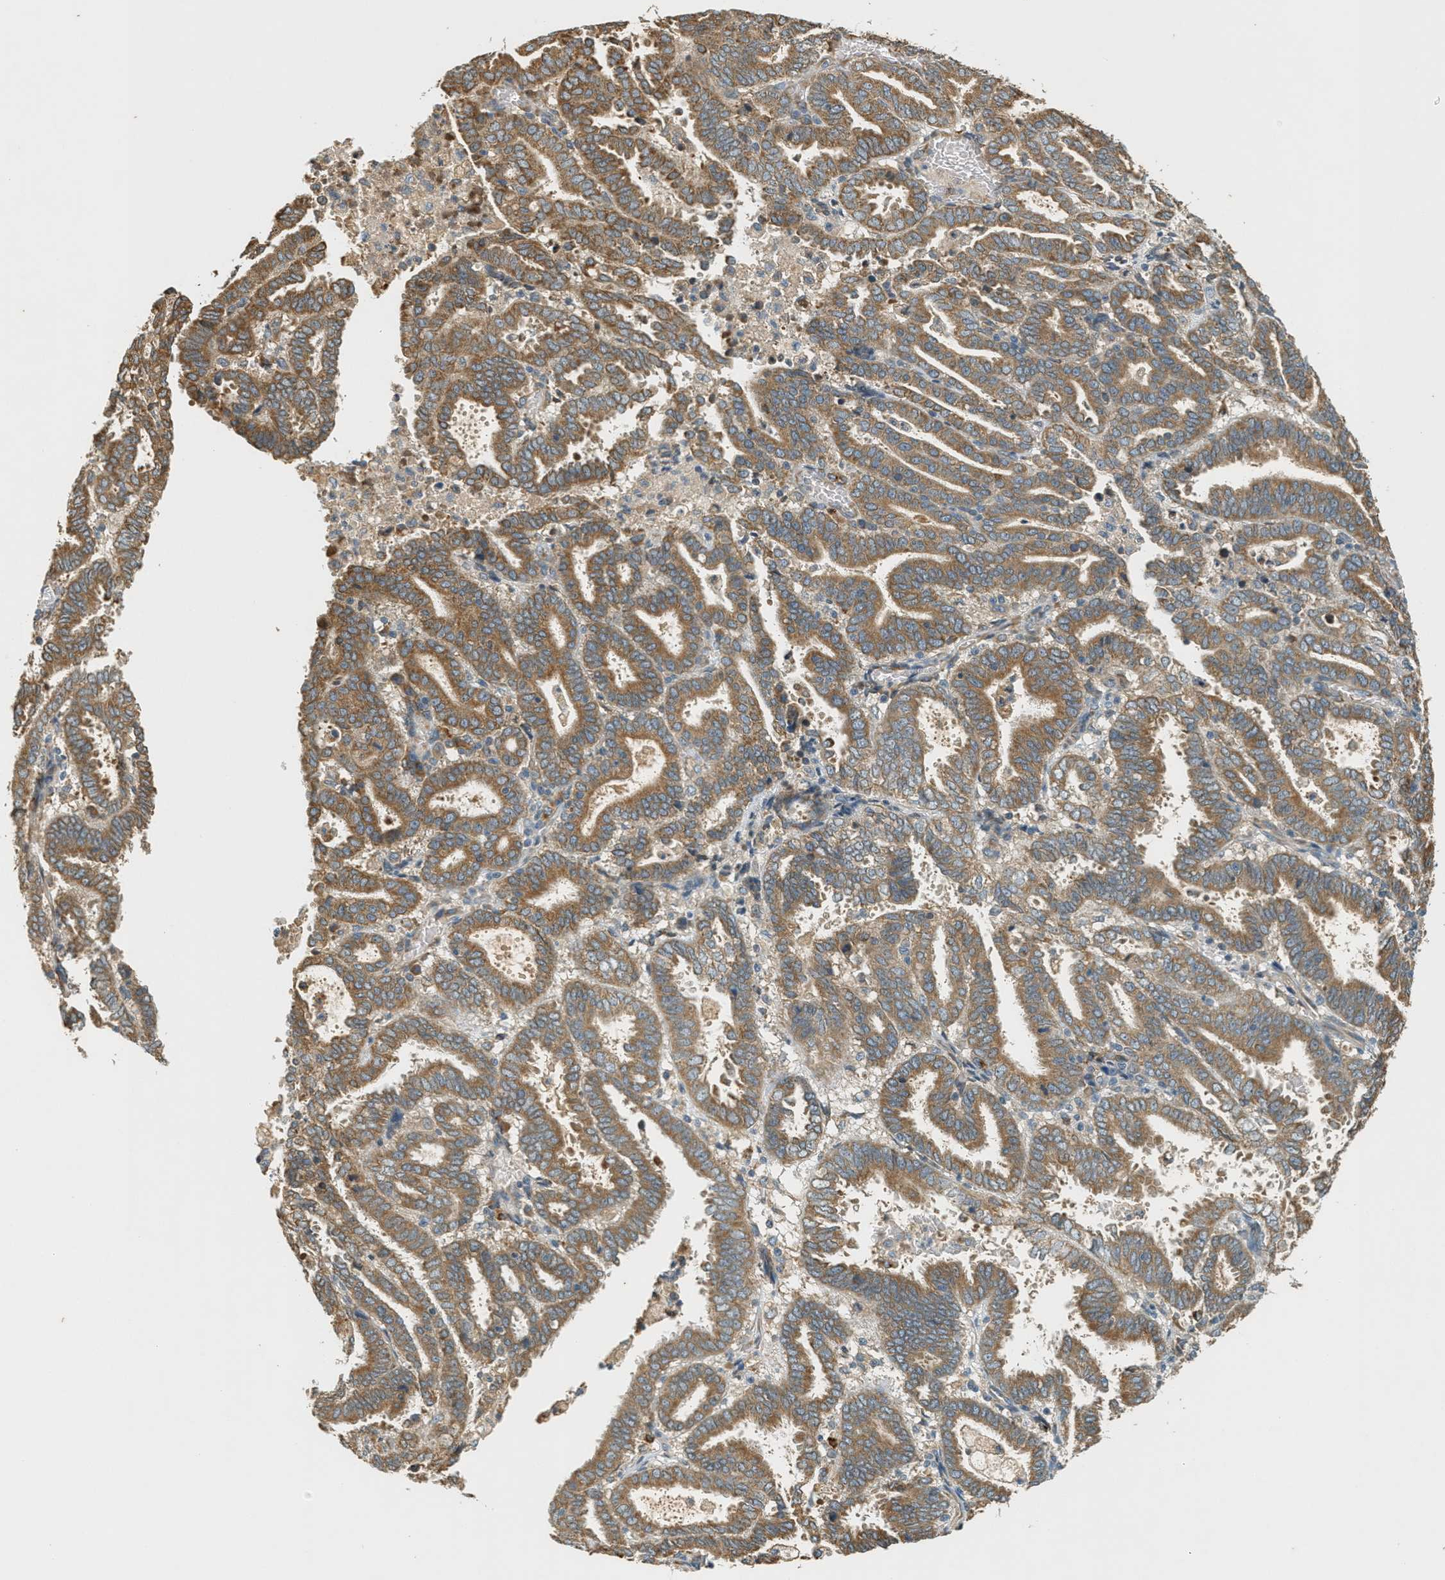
{"staining": {"intensity": "moderate", "quantity": ">75%", "location": "cytoplasmic/membranous"}, "tissue": "endometrial cancer", "cell_type": "Tumor cells", "image_type": "cancer", "snomed": [{"axis": "morphology", "description": "Adenocarcinoma, NOS"}, {"axis": "topography", "description": "Uterus"}], "caption": "IHC of endometrial cancer displays medium levels of moderate cytoplasmic/membranous expression in about >75% of tumor cells.", "gene": "PDK1", "patient": {"sex": "female", "age": 83}}